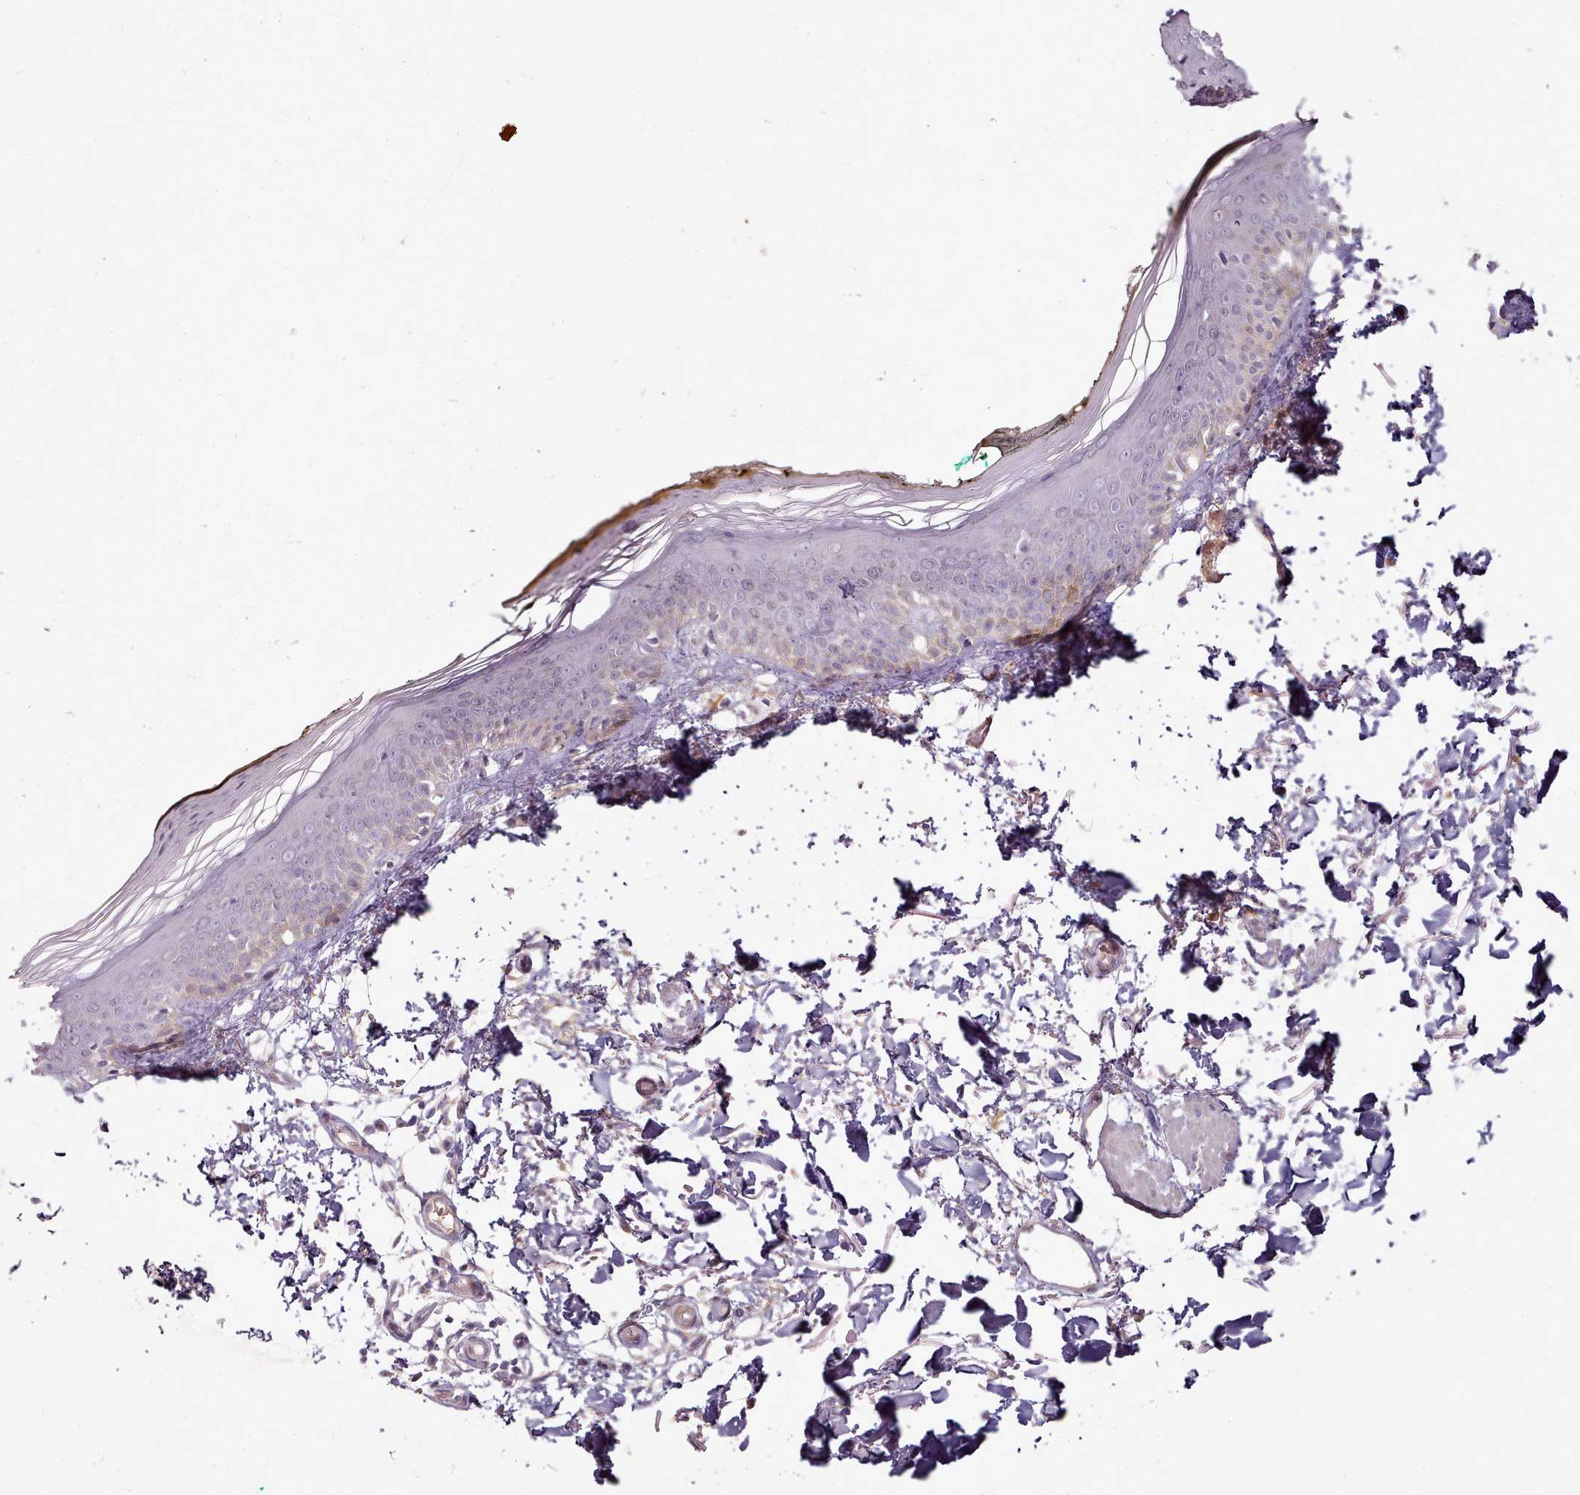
{"staining": {"intensity": "negative", "quantity": "none", "location": "none"}, "tissue": "skin", "cell_type": "Fibroblasts", "image_type": "normal", "snomed": [{"axis": "morphology", "description": "Normal tissue, NOS"}, {"axis": "topography", "description": "Skin"}], "caption": "This is an IHC image of normal skin. There is no expression in fibroblasts.", "gene": "C1QTNF5", "patient": {"sex": "male", "age": 62}}